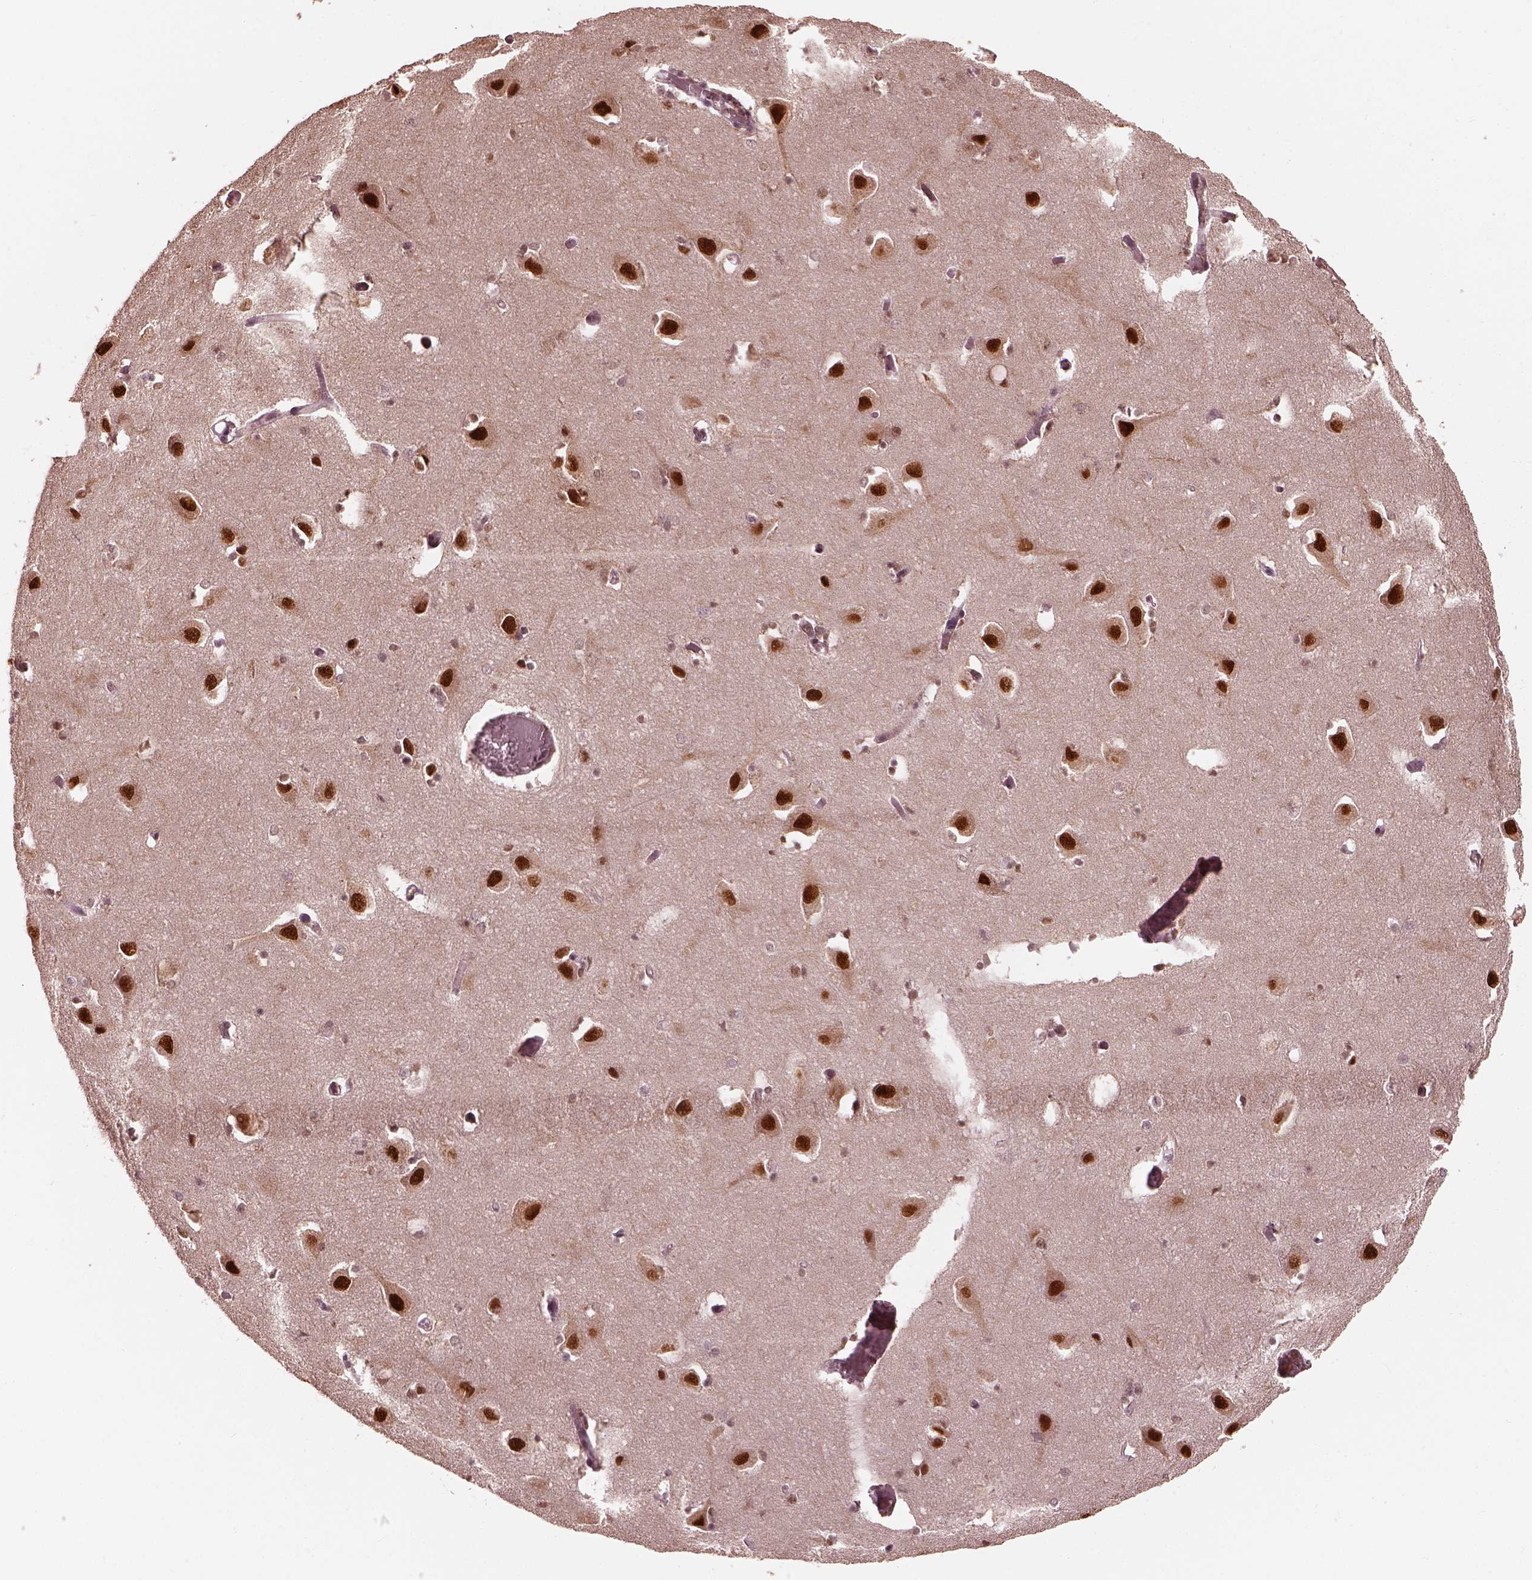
{"staining": {"intensity": "weak", "quantity": "<25%", "location": "nuclear"}, "tissue": "caudate", "cell_type": "Glial cells", "image_type": "normal", "snomed": [{"axis": "morphology", "description": "Normal tissue, NOS"}, {"axis": "topography", "description": "Lateral ventricle wall"}, {"axis": "topography", "description": "Hippocampus"}], "caption": "The photomicrograph demonstrates no significant expression in glial cells of caudate. (DAB (3,3'-diaminobenzidine) immunohistochemistry (IHC) visualized using brightfield microscopy, high magnification).", "gene": "PSMC5", "patient": {"sex": "female", "age": 63}}